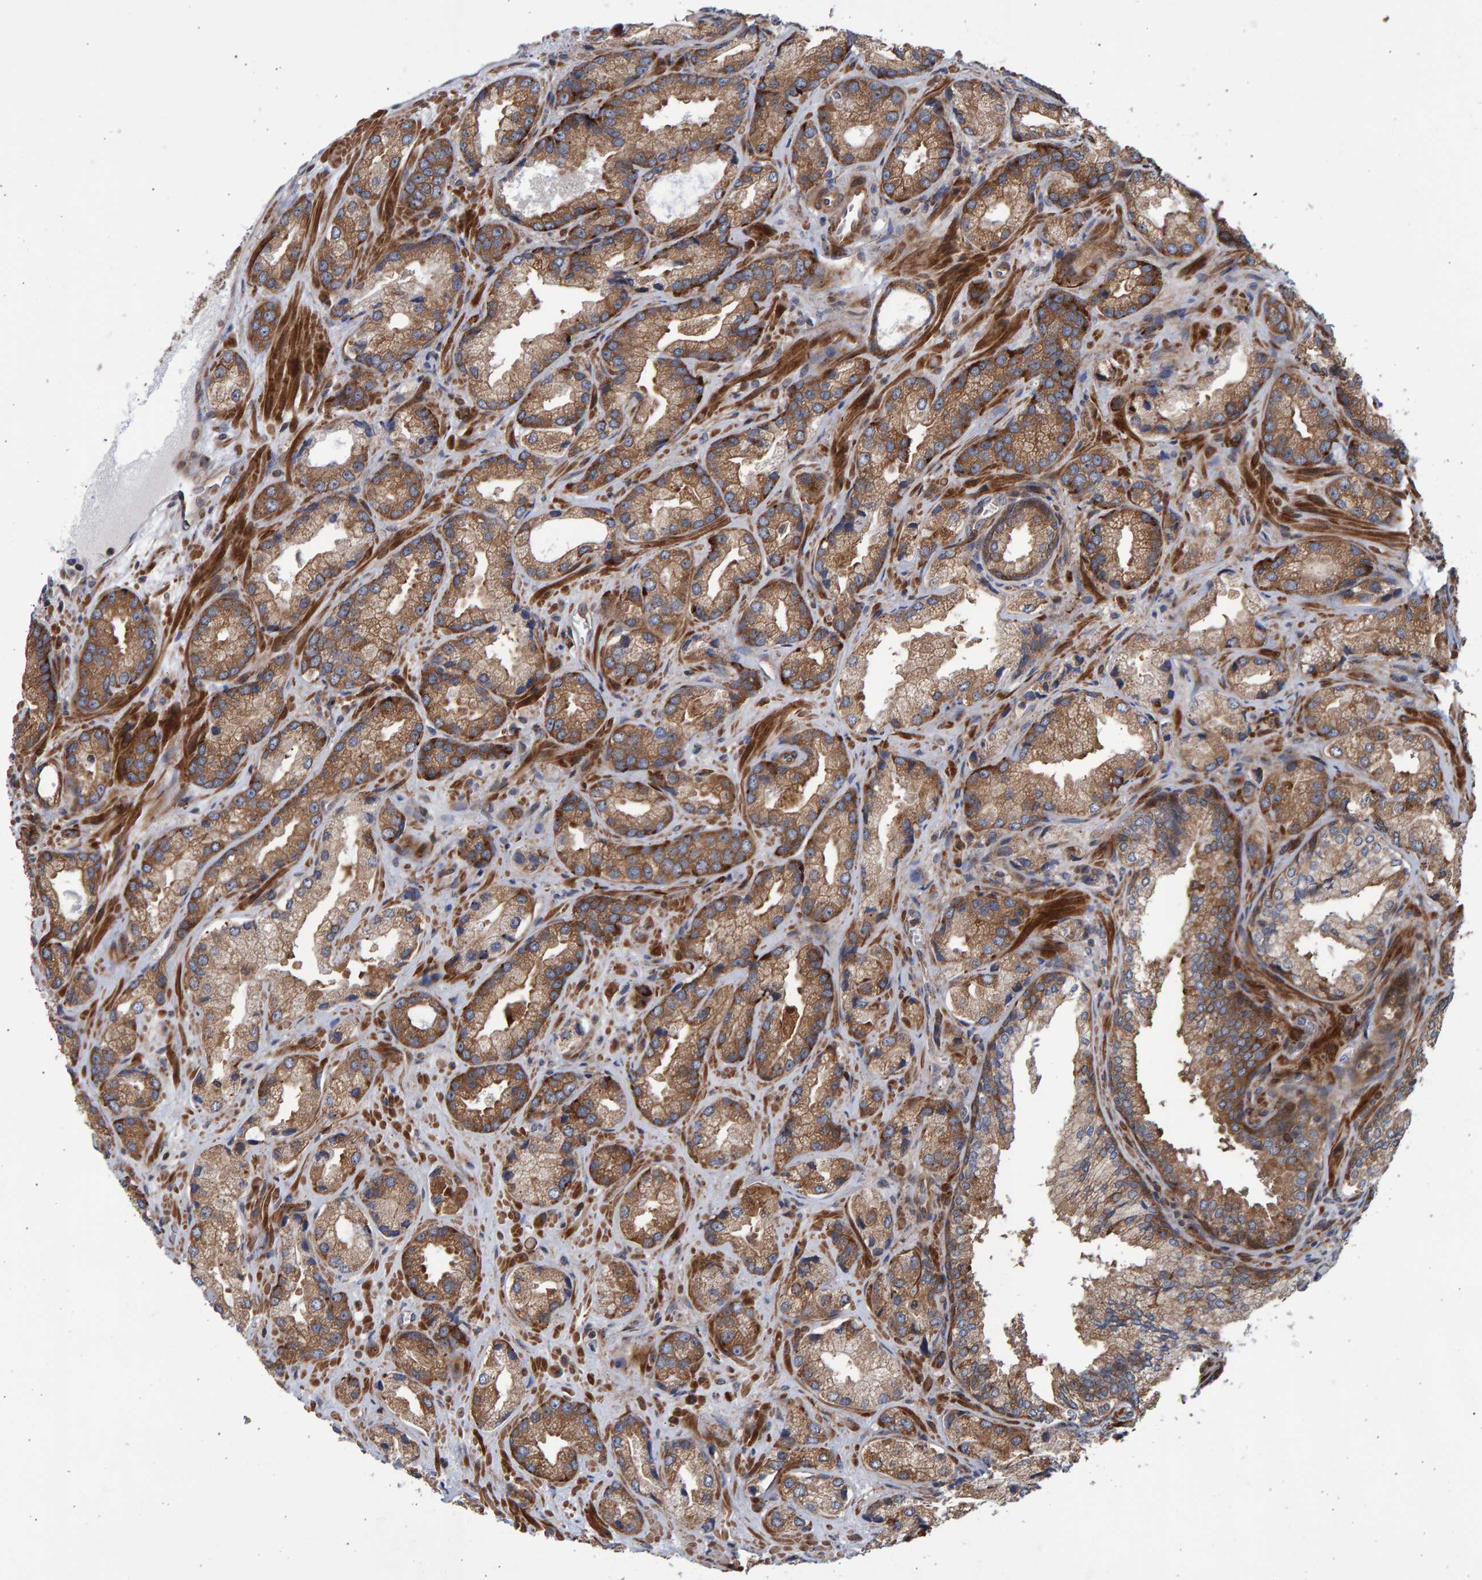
{"staining": {"intensity": "strong", "quantity": ">75%", "location": "cytoplasmic/membranous"}, "tissue": "prostate cancer", "cell_type": "Tumor cells", "image_type": "cancer", "snomed": [{"axis": "morphology", "description": "Adenocarcinoma, High grade"}, {"axis": "topography", "description": "Prostate"}], "caption": "IHC of prostate cancer shows high levels of strong cytoplasmic/membranous expression in approximately >75% of tumor cells.", "gene": "LRBA", "patient": {"sex": "male", "age": 63}}